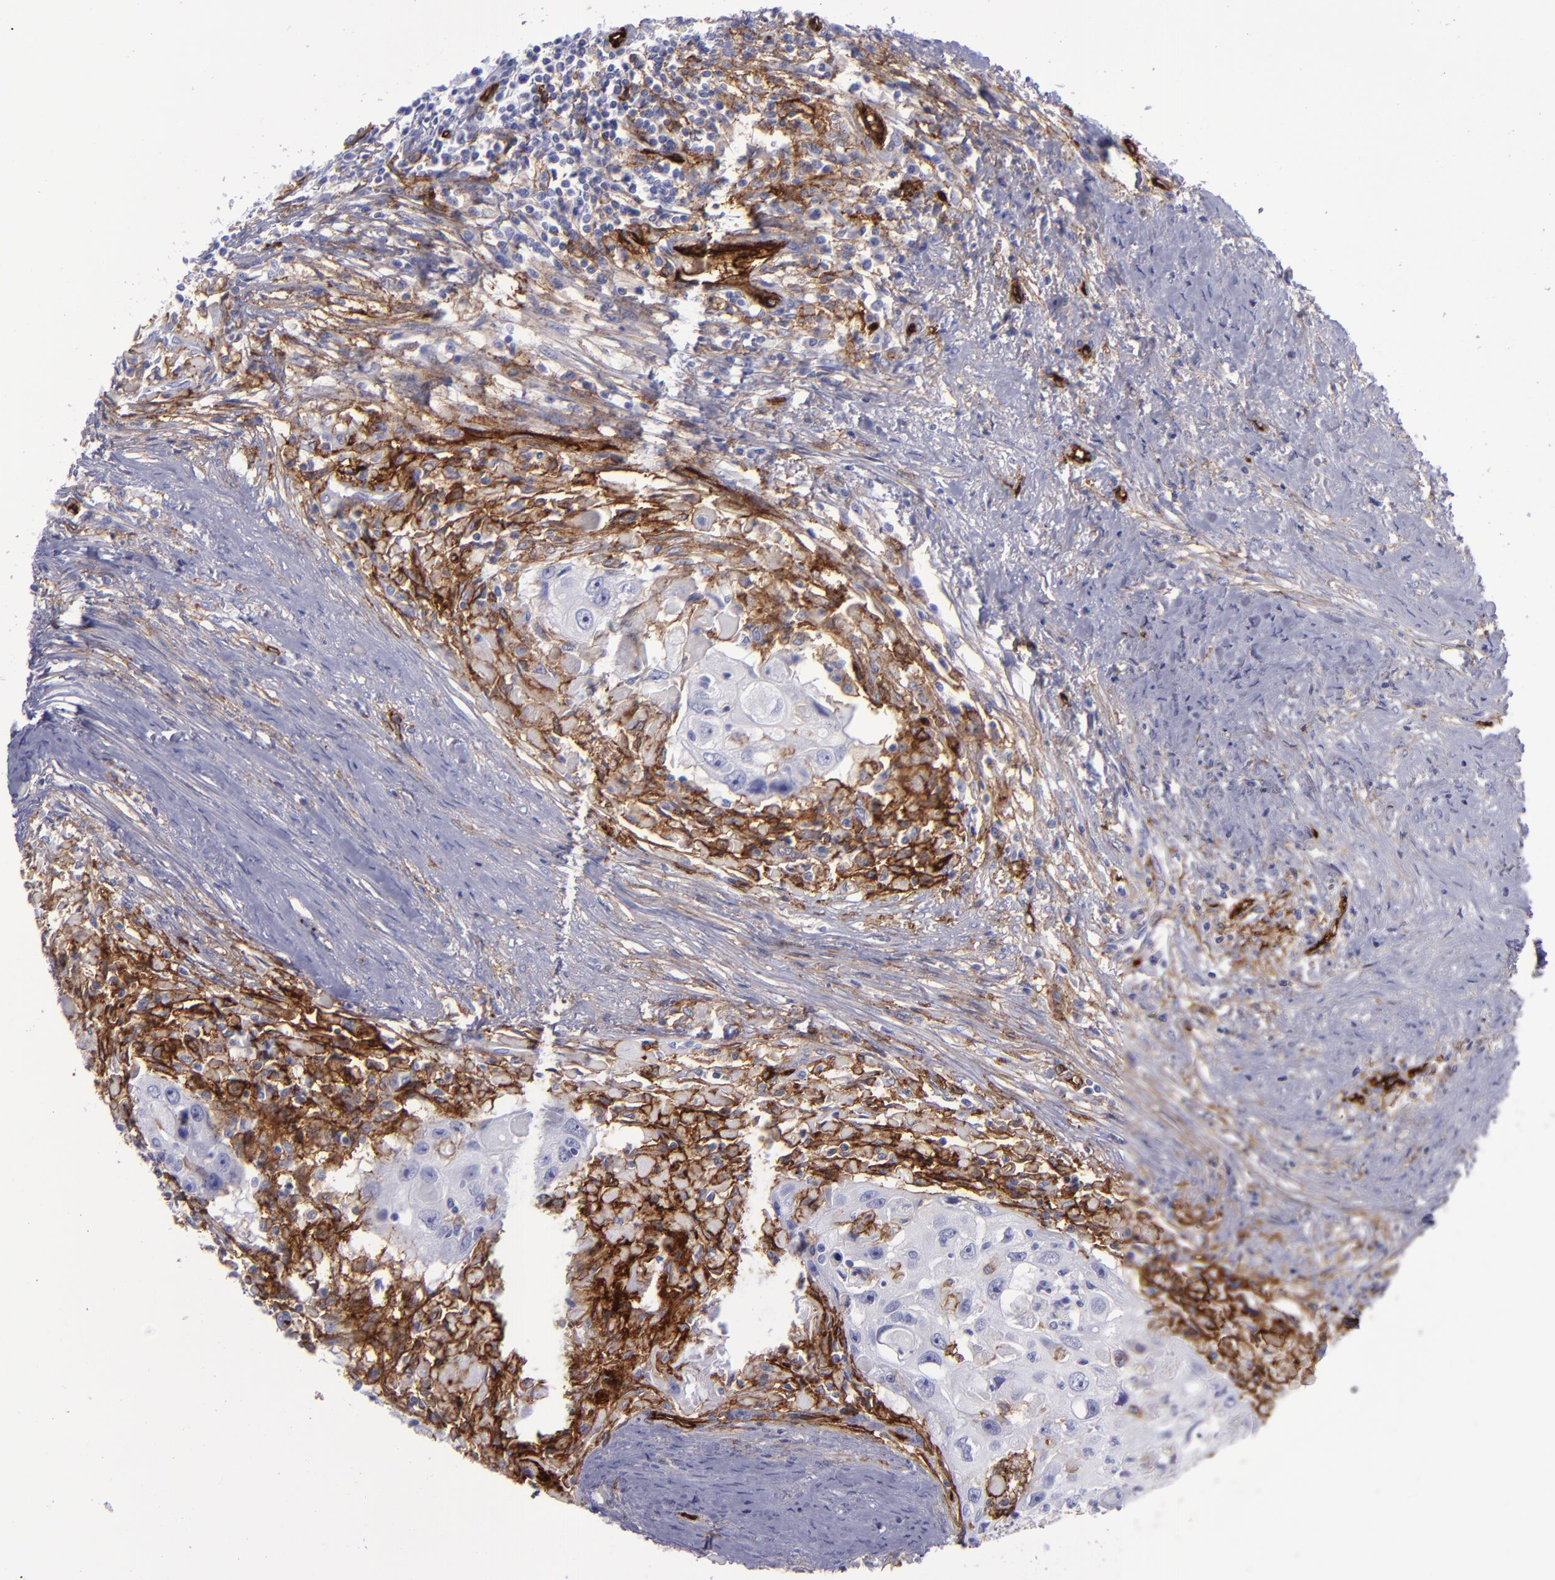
{"staining": {"intensity": "strong", "quantity": "<25%", "location": "cytoplasmic/membranous"}, "tissue": "head and neck cancer", "cell_type": "Tumor cells", "image_type": "cancer", "snomed": [{"axis": "morphology", "description": "Squamous cell carcinoma, NOS"}, {"axis": "topography", "description": "Head-Neck"}], "caption": "Head and neck cancer stained for a protein (brown) exhibits strong cytoplasmic/membranous positive positivity in about <25% of tumor cells.", "gene": "ACE", "patient": {"sex": "male", "age": 64}}